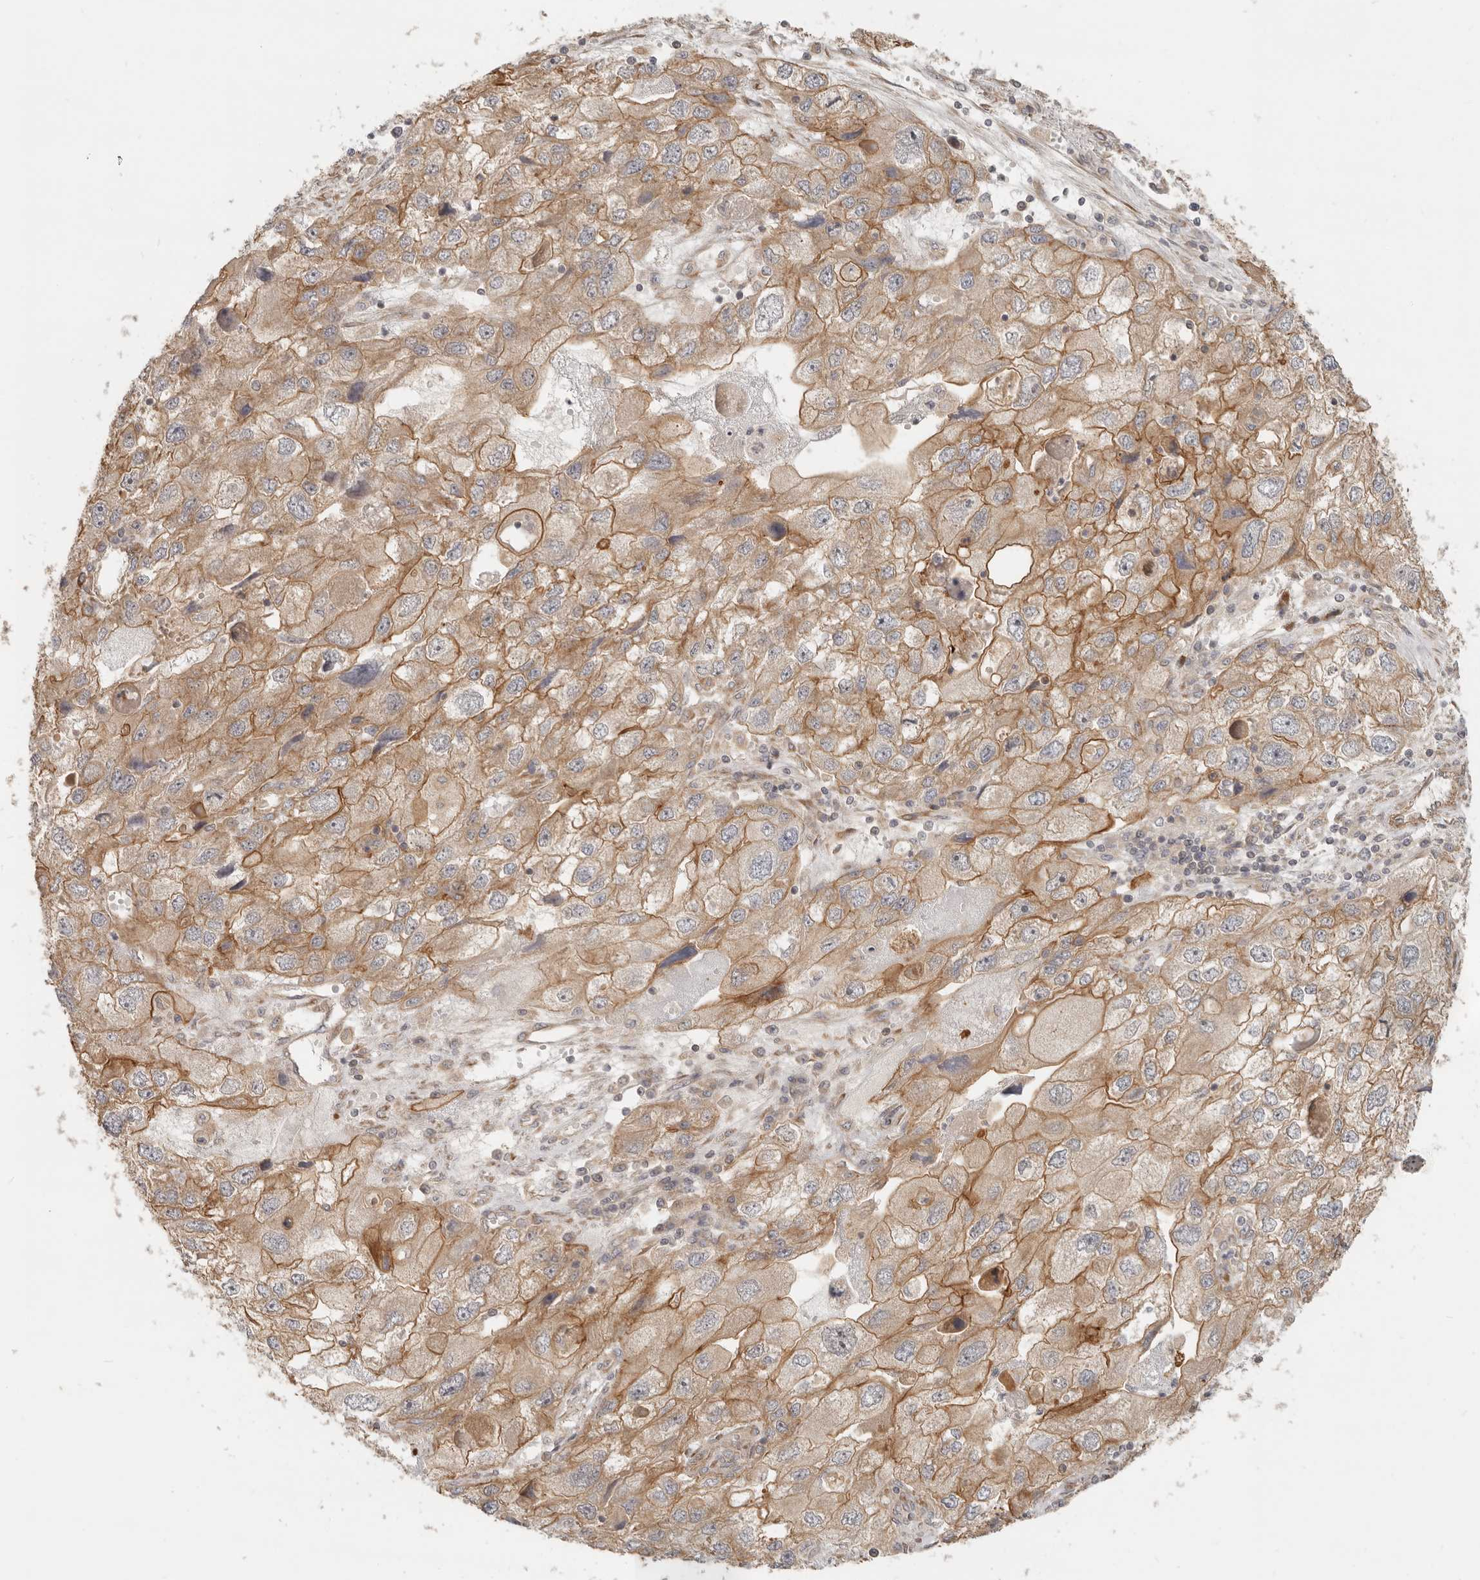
{"staining": {"intensity": "moderate", "quantity": ">75%", "location": "cytoplasmic/membranous"}, "tissue": "endometrial cancer", "cell_type": "Tumor cells", "image_type": "cancer", "snomed": [{"axis": "morphology", "description": "Adenocarcinoma, NOS"}, {"axis": "topography", "description": "Endometrium"}], "caption": "Moderate cytoplasmic/membranous expression is identified in about >75% of tumor cells in endometrial cancer (adenocarcinoma).", "gene": "UFSP1", "patient": {"sex": "female", "age": 49}}